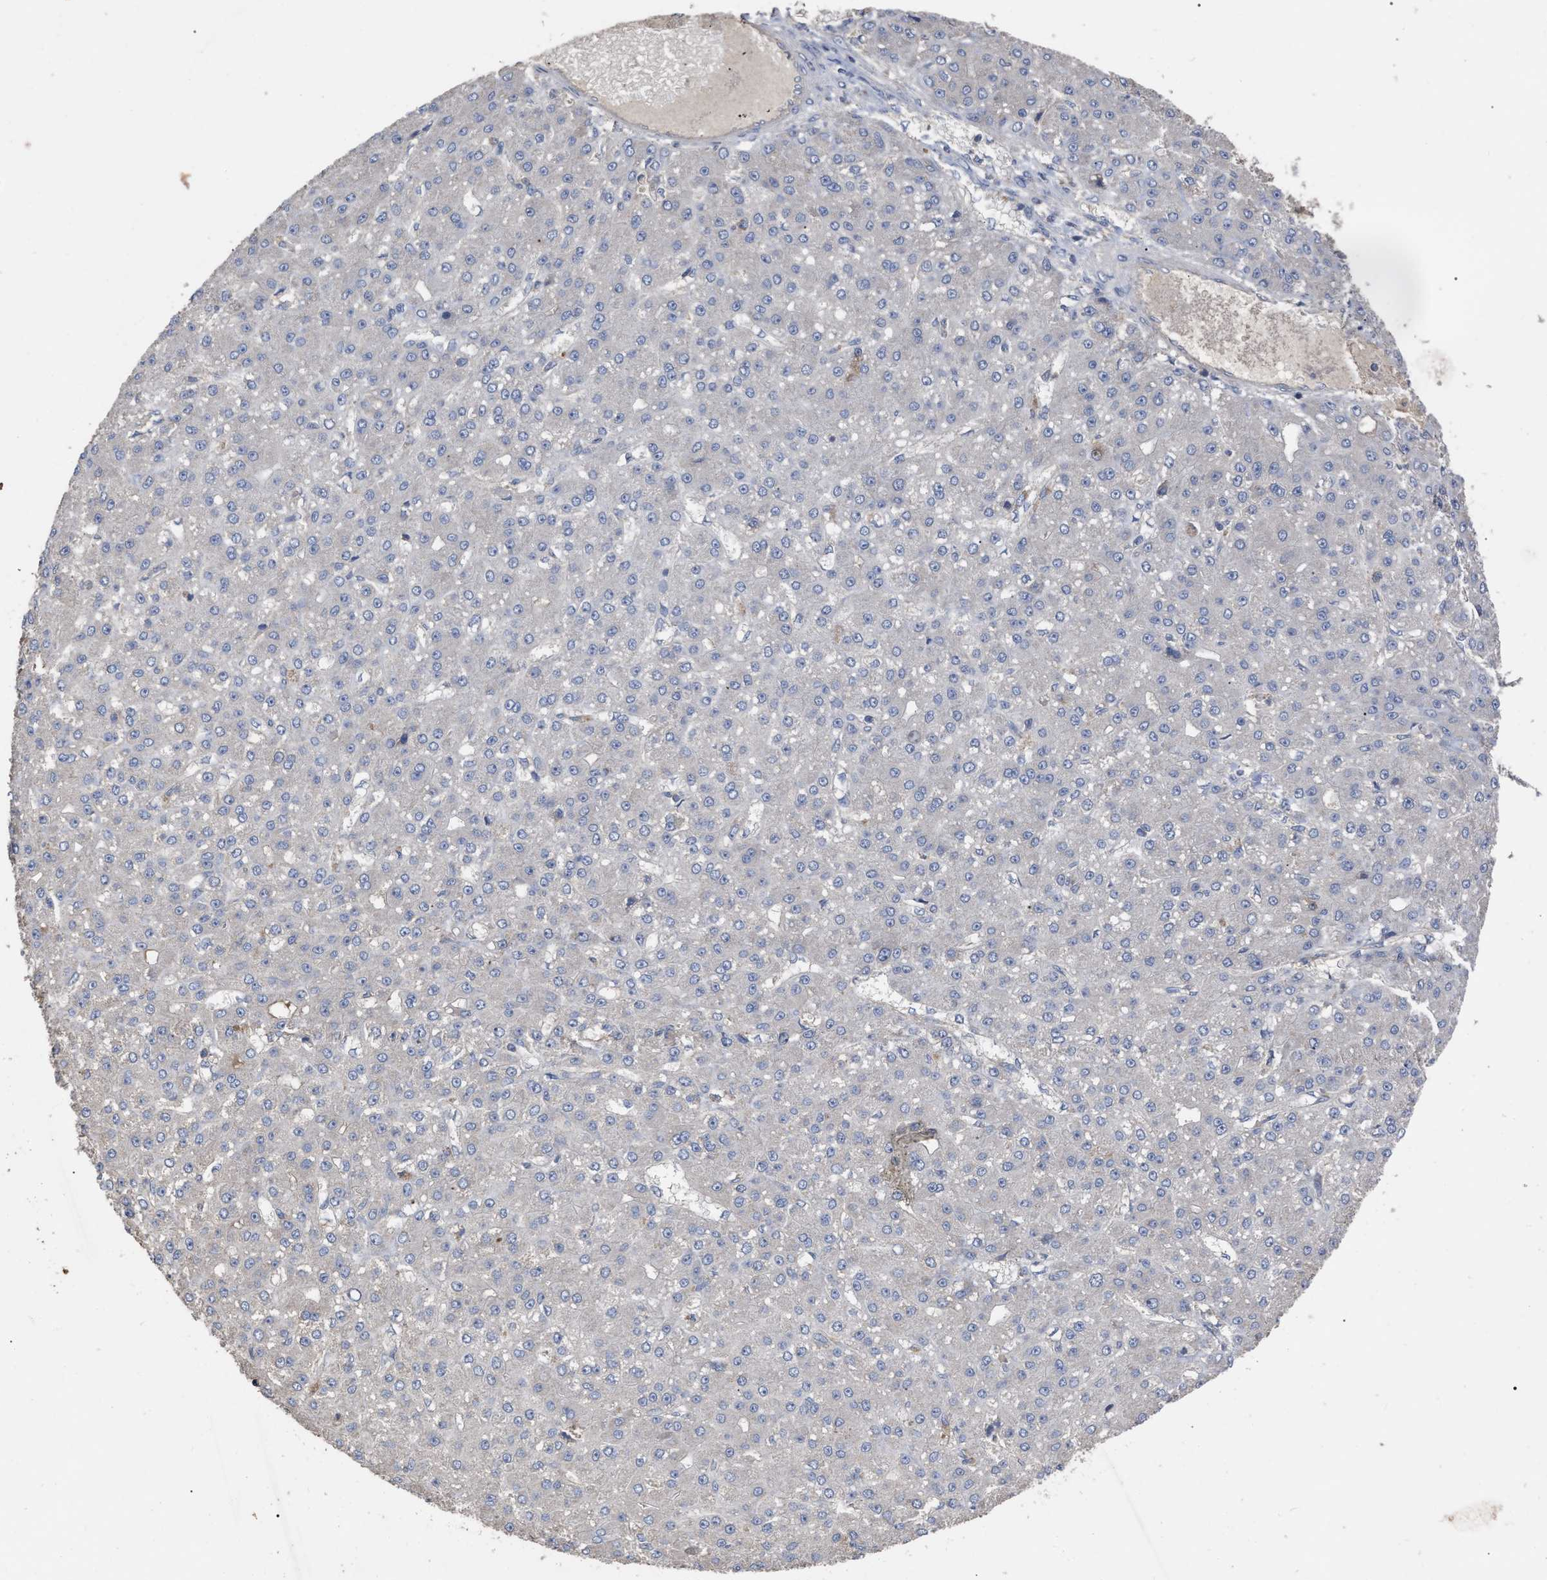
{"staining": {"intensity": "negative", "quantity": "none", "location": "none"}, "tissue": "liver cancer", "cell_type": "Tumor cells", "image_type": "cancer", "snomed": [{"axis": "morphology", "description": "Carcinoma, Hepatocellular, NOS"}, {"axis": "topography", "description": "Liver"}], "caption": "This is a image of immunohistochemistry (IHC) staining of liver hepatocellular carcinoma, which shows no expression in tumor cells.", "gene": "BTN2A1", "patient": {"sex": "male", "age": 67}}